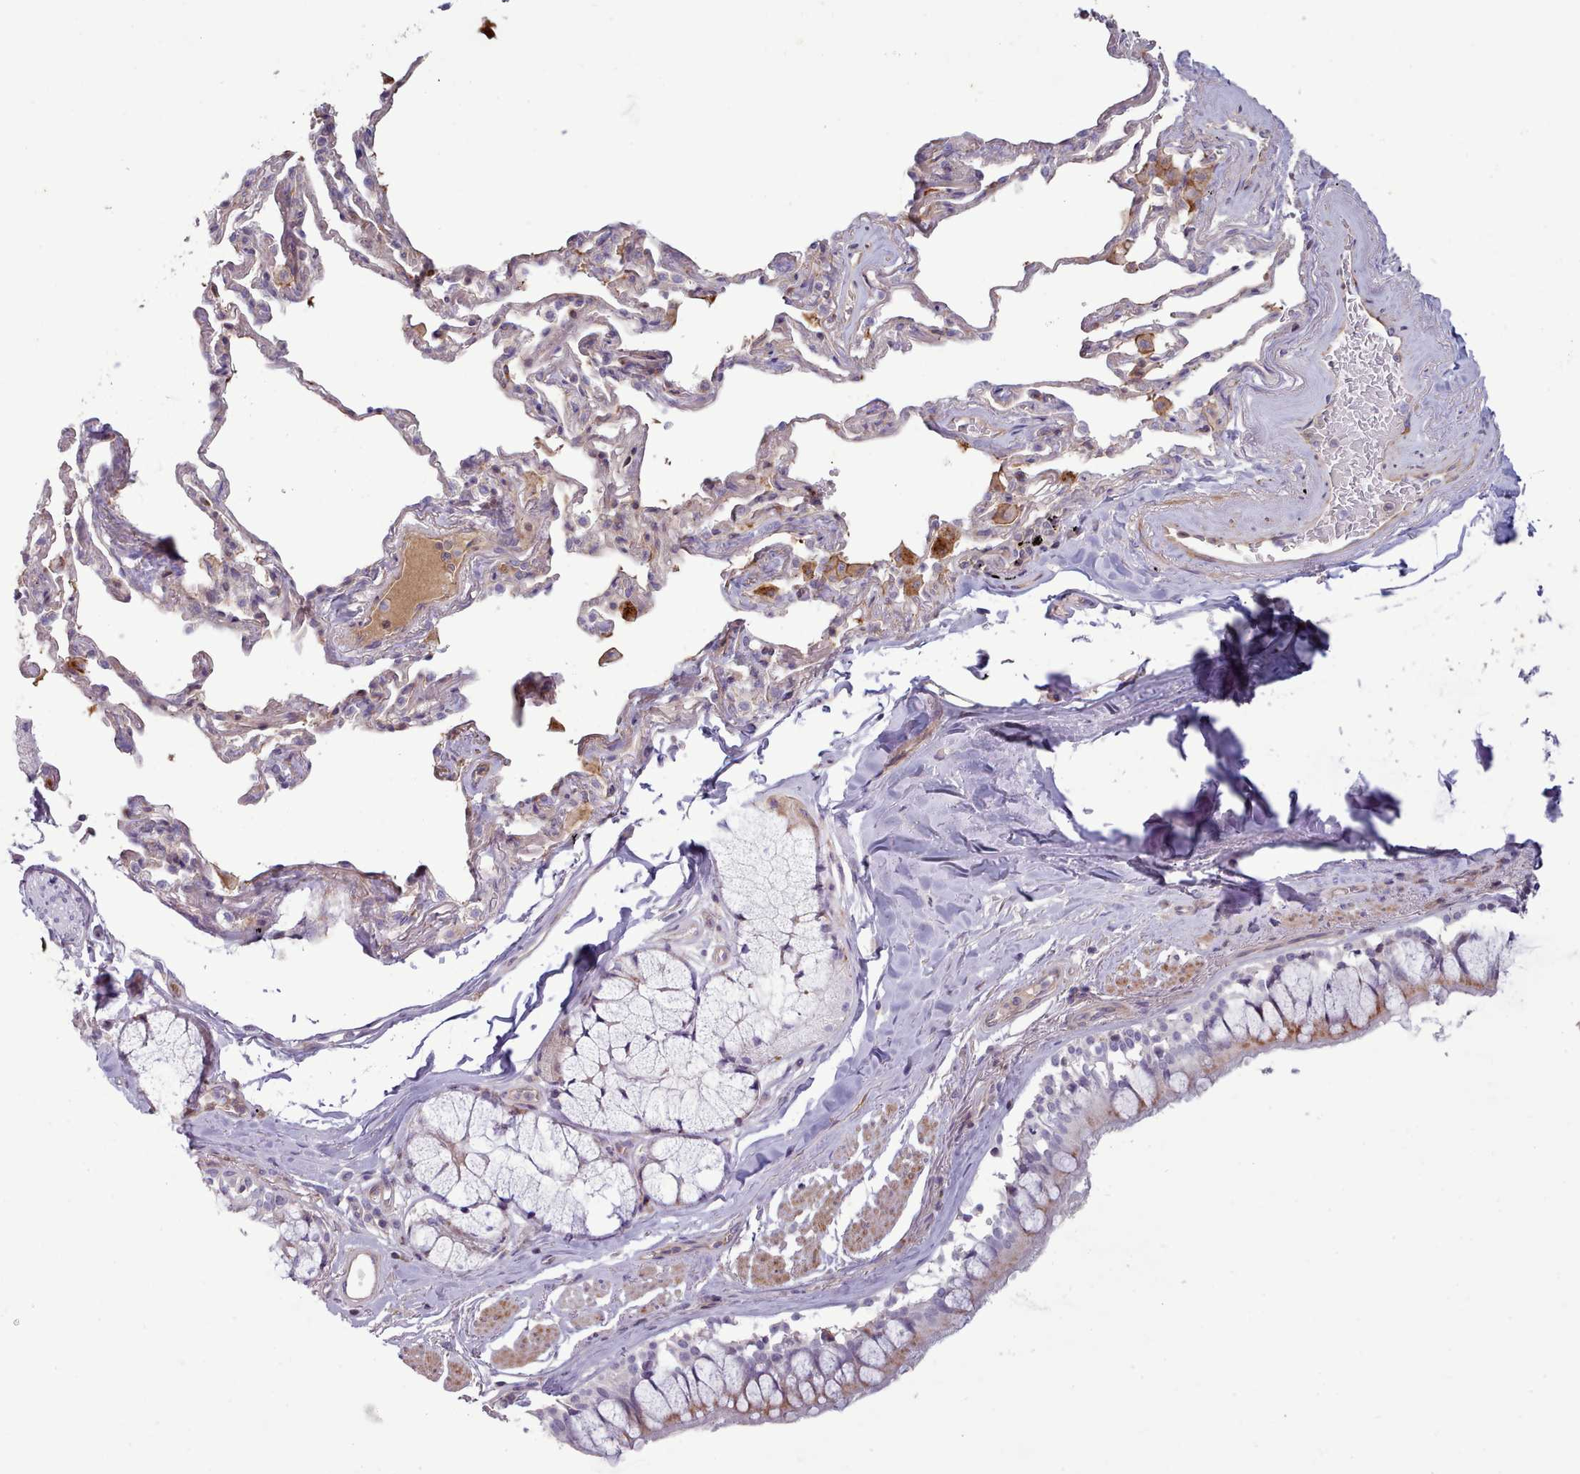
{"staining": {"intensity": "moderate", "quantity": "25%-75%", "location": "cytoplasmic/membranous"}, "tissue": "bronchus", "cell_type": "Respiratory epithelial cells", "image_type": "normal", "snomed": [{"axis": "morphology", "description": "Normal tissue, NOS"}, {"axis": "topography", "description": "Bronchus"}], "caption": "A micrograph showing moderate cytoplasmic/membranous expression in about 25%-75% of respiratory epithelial cells in unremarkable bronchus, as visualized by brown immunohistochemical staining.", "gene": "TENT4B", "patient": {"sex": "male", "age": 65}}